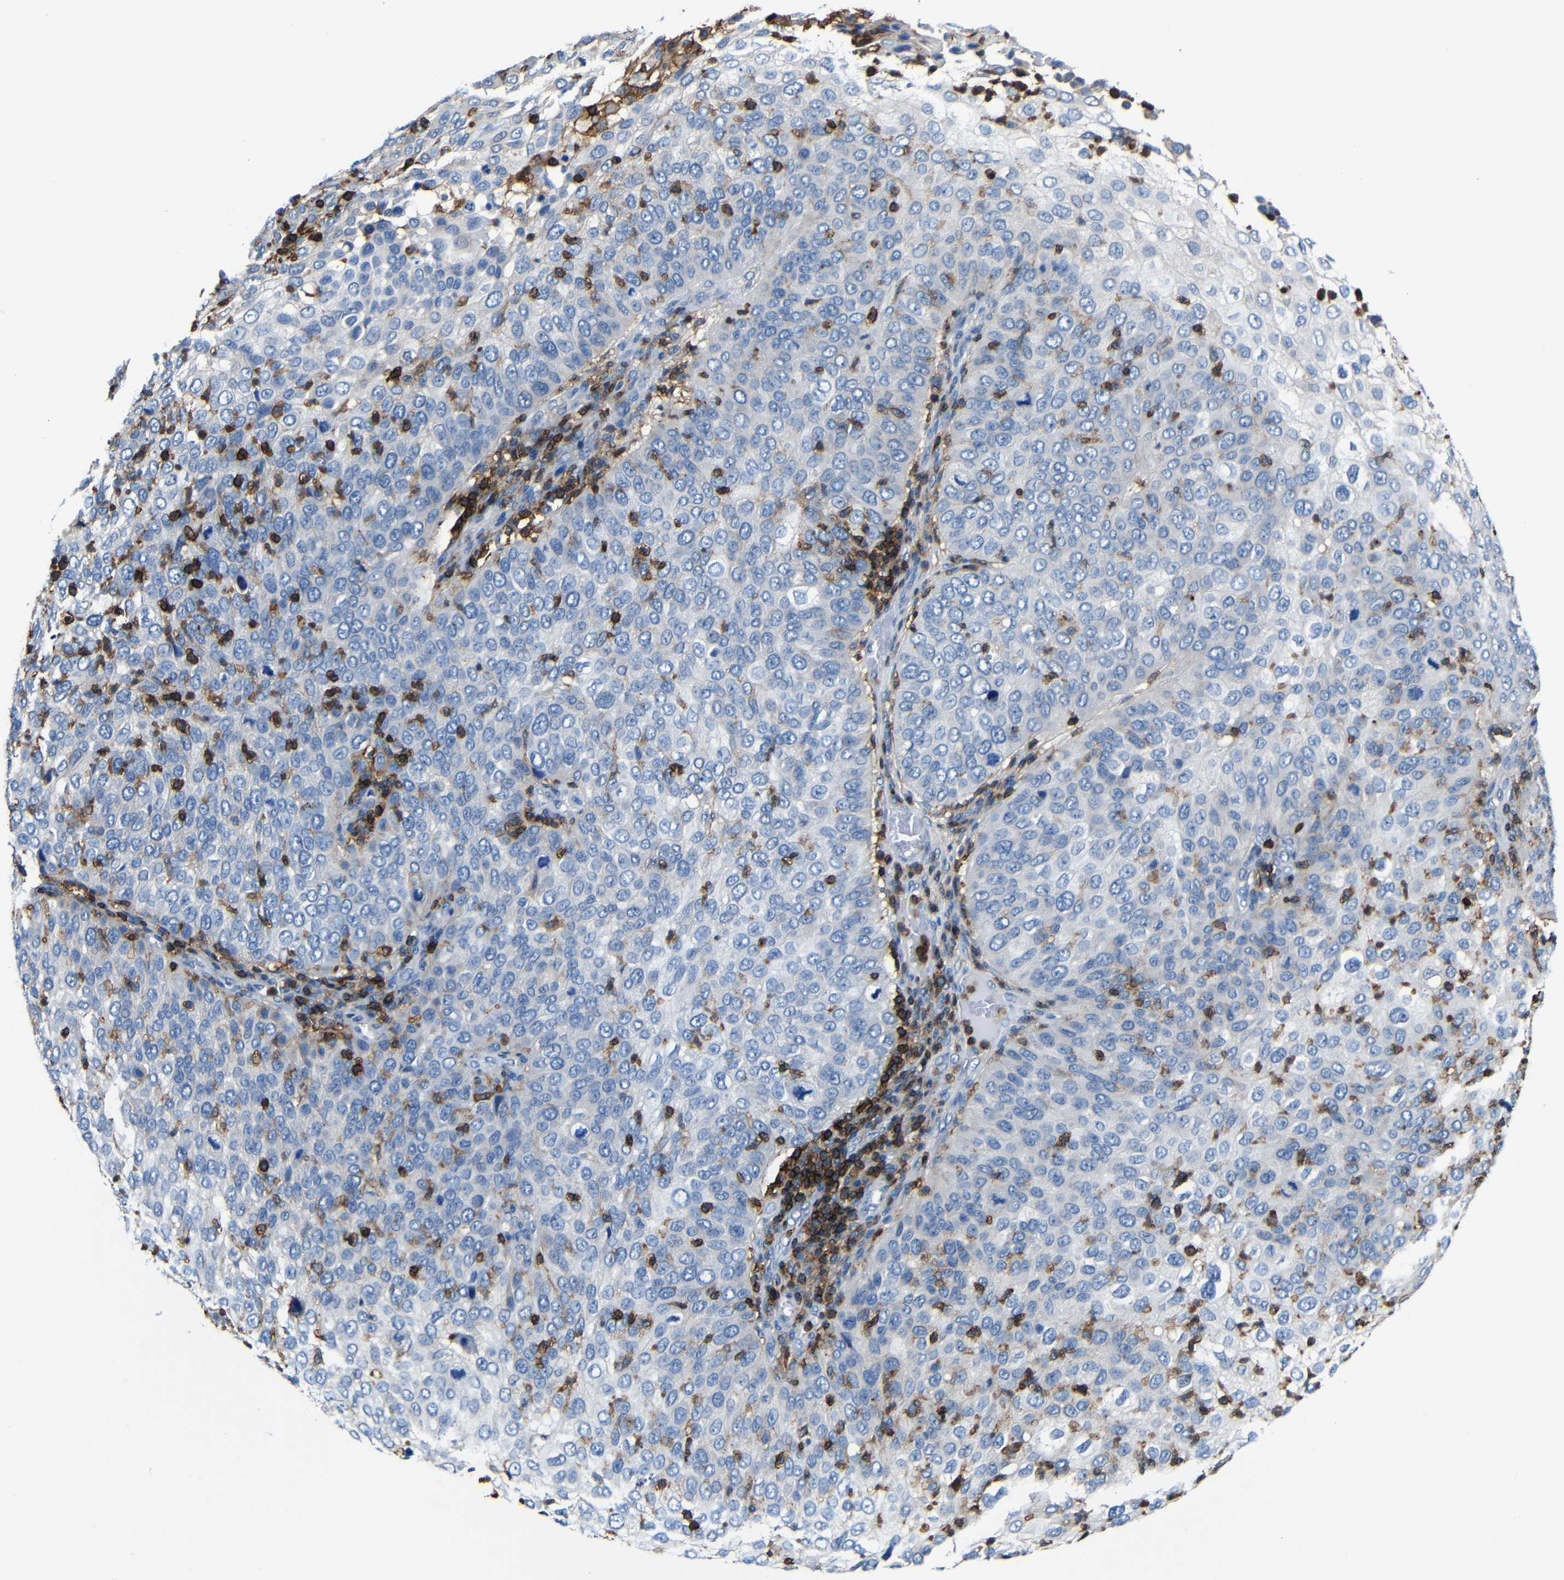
{"staining": {"intensity": "negative", "quantity": "none", "location": "none"}, "tissue": "skin cancer", "cell_type": "Tumor cells", "image_type": "cancer", "snomed": [{"axis": "morphology", "description": "Squamous cell carcinoma, NOS"}, {"axis": "topography", "description": "Skin"}], "caption": "Tumor cells show no significant staining in skin cancer (squamous cell carcinoma). (IHC, brightfield microscopy, high magnification).", "gene": "P2RY12", "patient": {"sex": "male", "age": 87}}